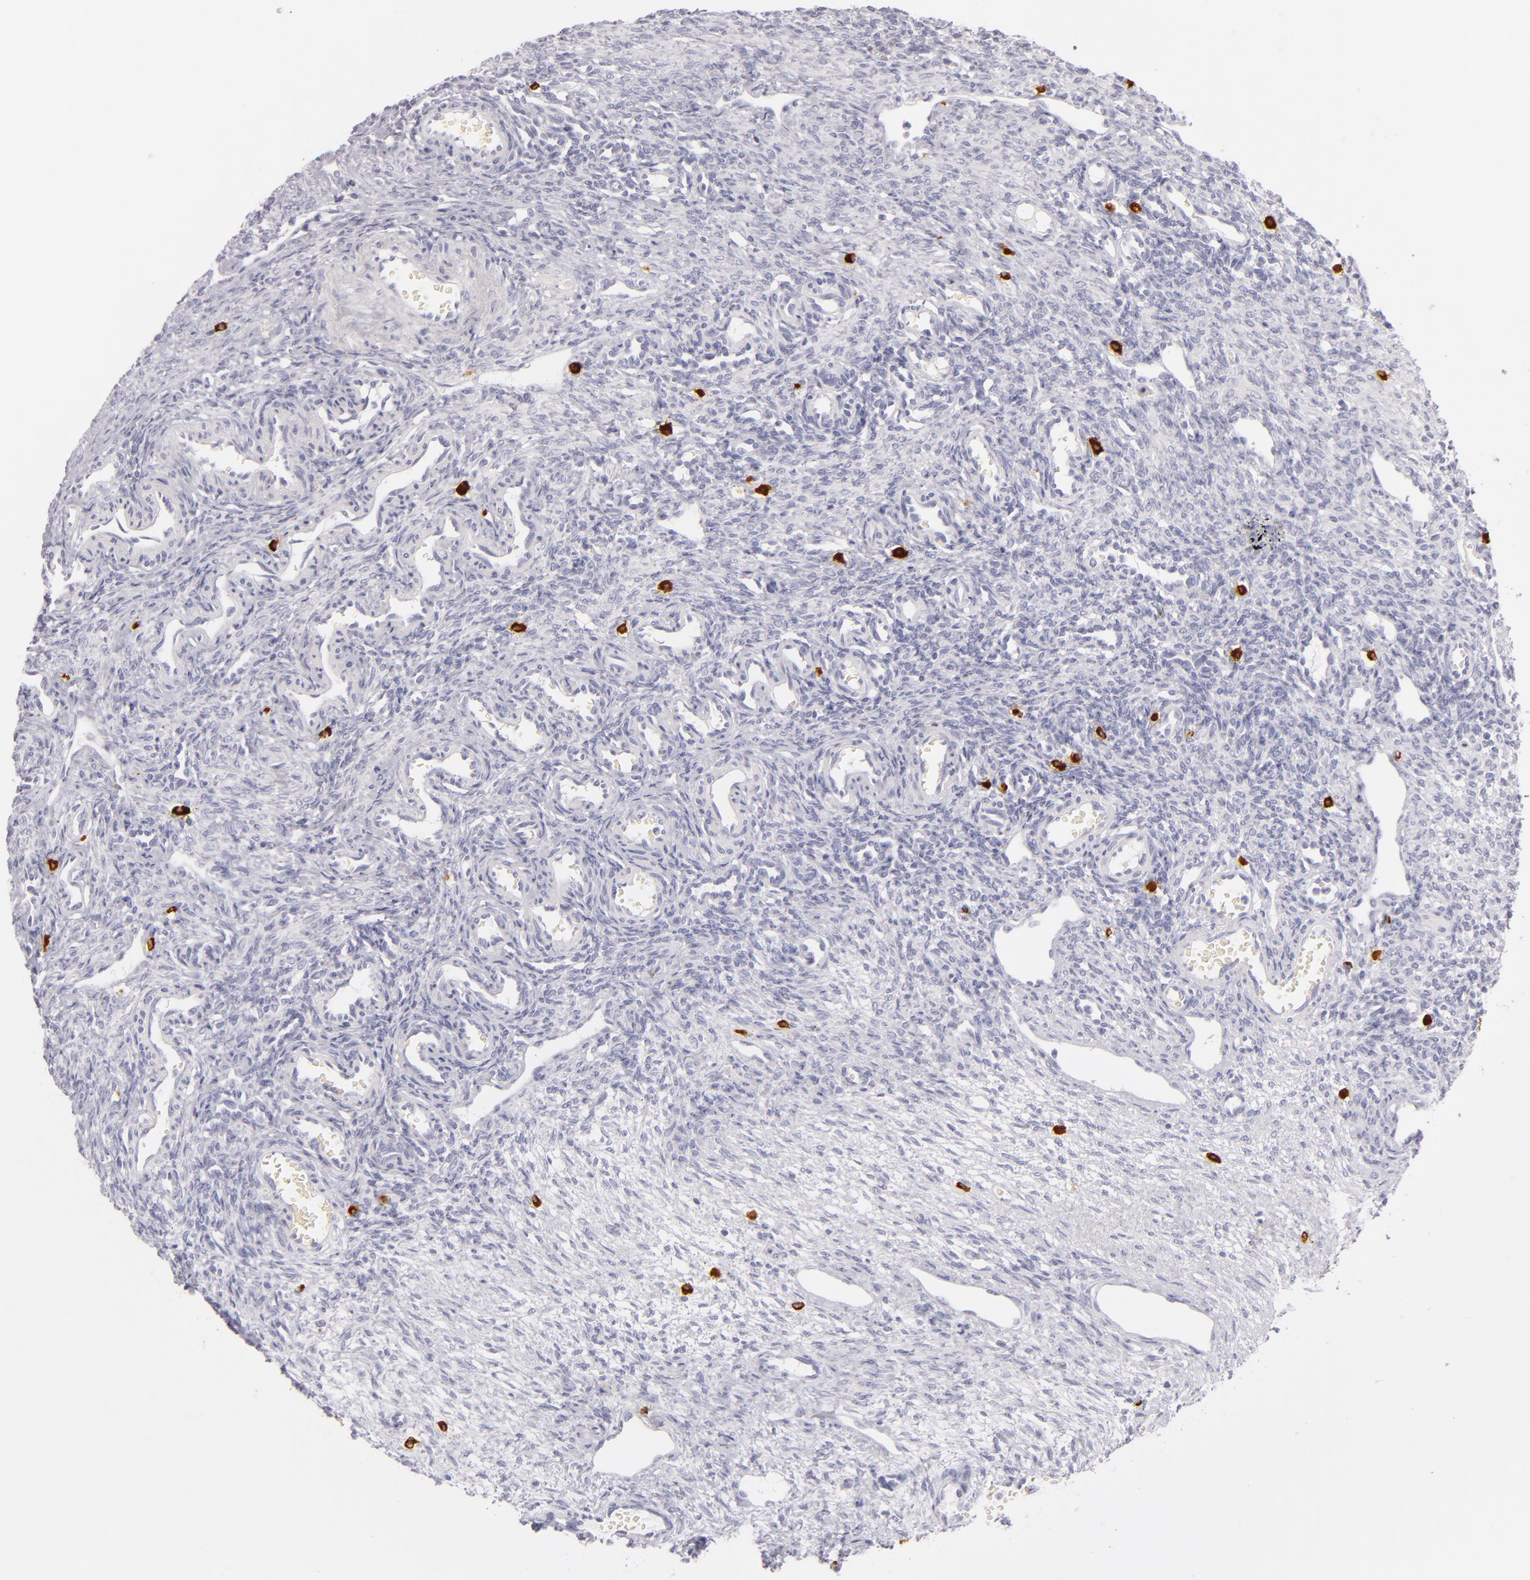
{"staining": {"intensity": "negative", "quantity": "none", "location": "none"}, "tissue": "ovary", "cell_type": "Follicle cells", "image_type": "normal", "snomed": [{"axis": "morphology", "description": "Normal tissue, NOS"}, {"axis": "topography", "description": "Ovary"}], "caption": "Immunohistochemistry of unremarkable human ovary reveals no staining in follicle cells. (IHC, brightfield microscopy, high magnification).", "gene": "TPSD1", "patient": {"sex": "female", "age": 33}}